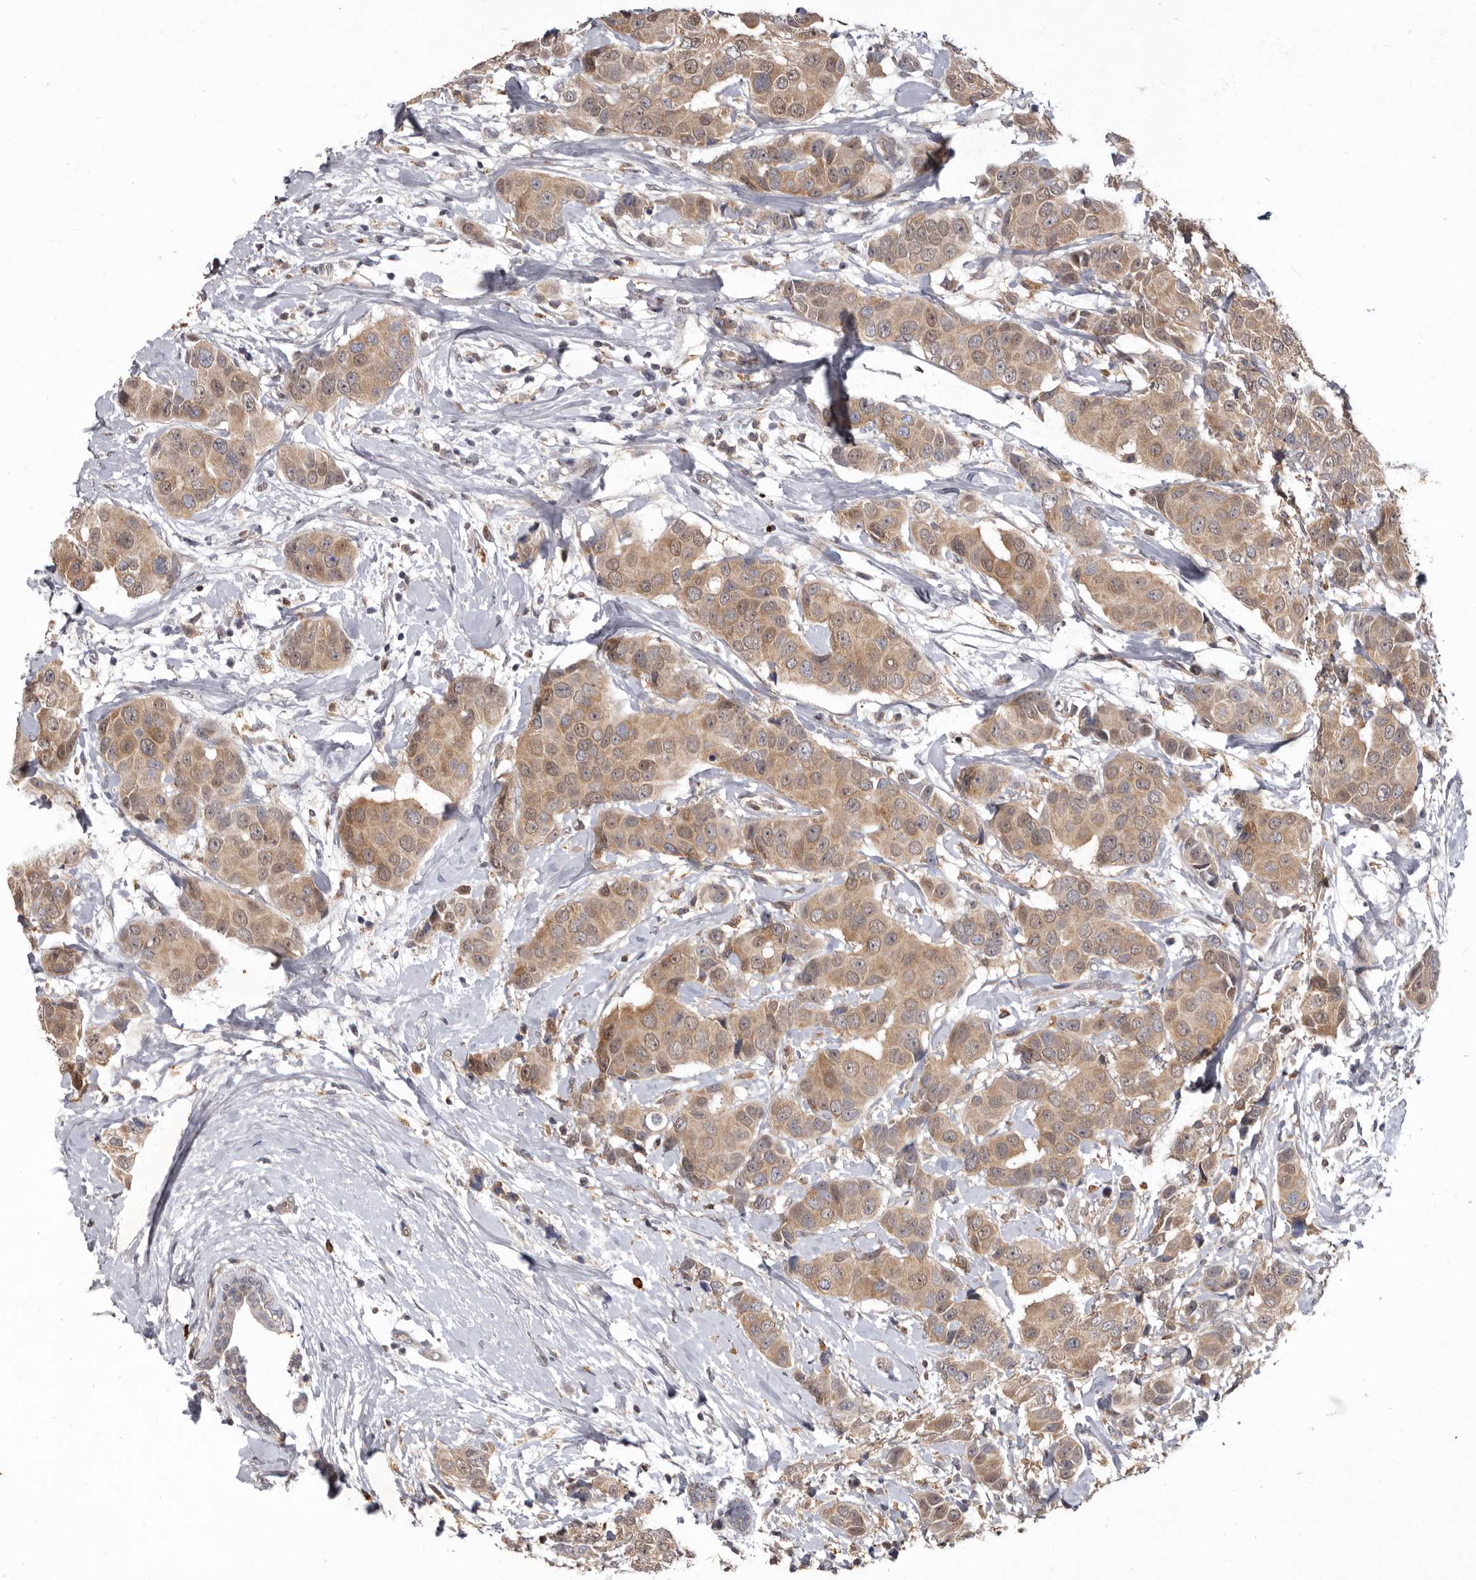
{"staining": {"intensity": "moderate", "quantity": ">75%", "location": "cytoplasmic/membranous,nuclear"}, "tissue": "breast cancer", "cell_type": "Tumor cells", "image_type": "cancer", "snomed": [{"axis": "morphology", "description": "Normal tissue, NOS"}, {"axis": "morphology", "description": "Duct carcinoma"}, {"axis": "topography", "description": "Breast"}], "caption": "Protein expression by immunohistochemistry demonstrates moderate cytoplasmic/membranous and nuclear expression in about >75% of tumor cells in breast cancer.", "gene": "ACLY", "patient": {"sex": "female", "age": 39}}